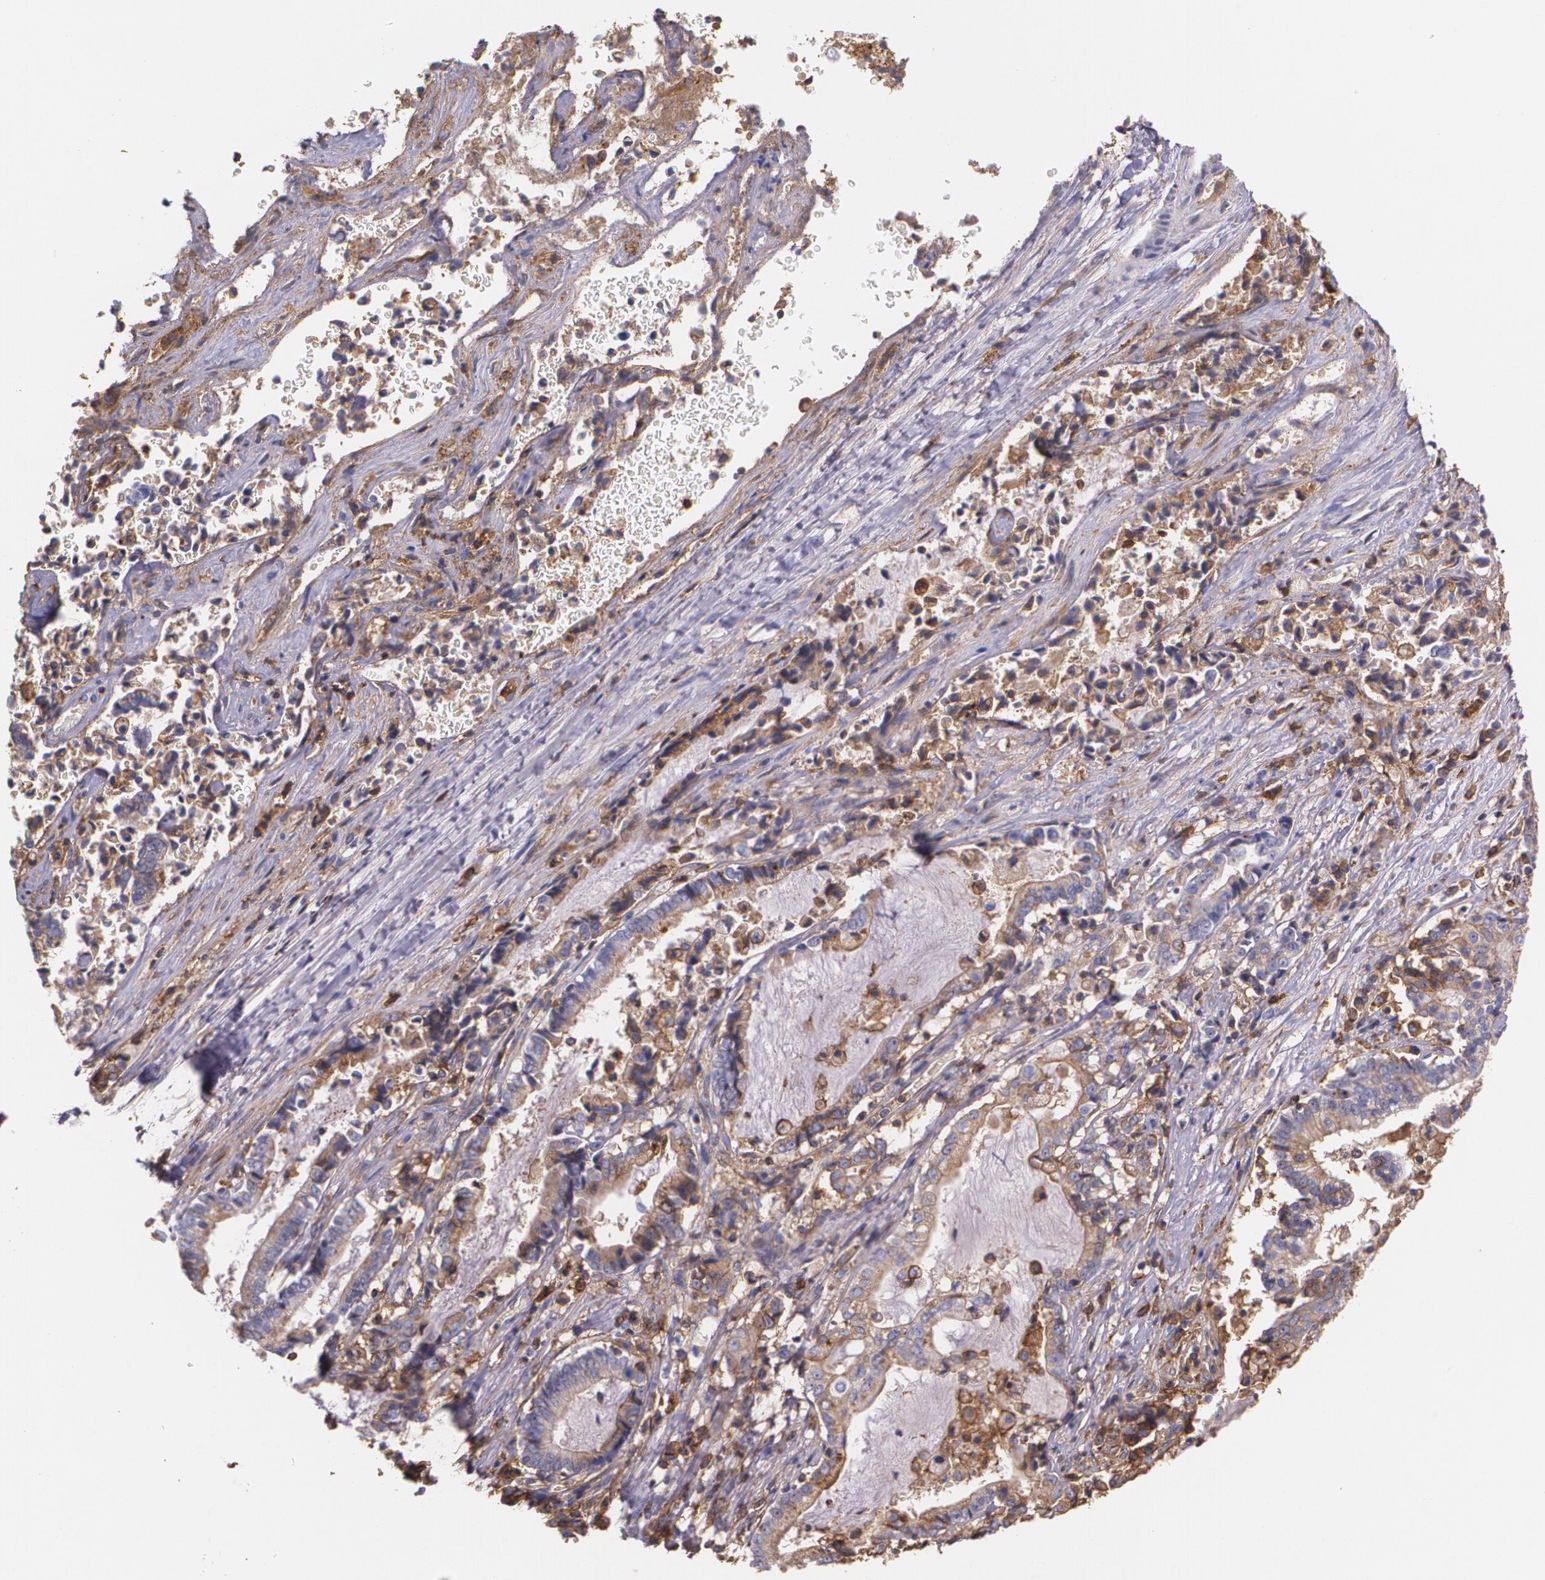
{"staining": {"intensity": "weak", "quantity": "25%-75%", "location": "cytoplasmic/membranous"}, "tissue": "liver cancer", "cell_type": "Tumor cells", "image_type": "cancer", "snomed": [{"axis": "morphology", "description": "Cholangiocarcinoma"}, {"axis": "topography", "description": "Liver"}], "caption": "Immunohistochemical staining of liver cancer (cholangiocarcinoma) exhibits low levels of weak cytoplasmic/membranous expression in about 25%-75% of tumor cells.", "gene": "B2M", "patient": {"sex": "male", "age": 57}}